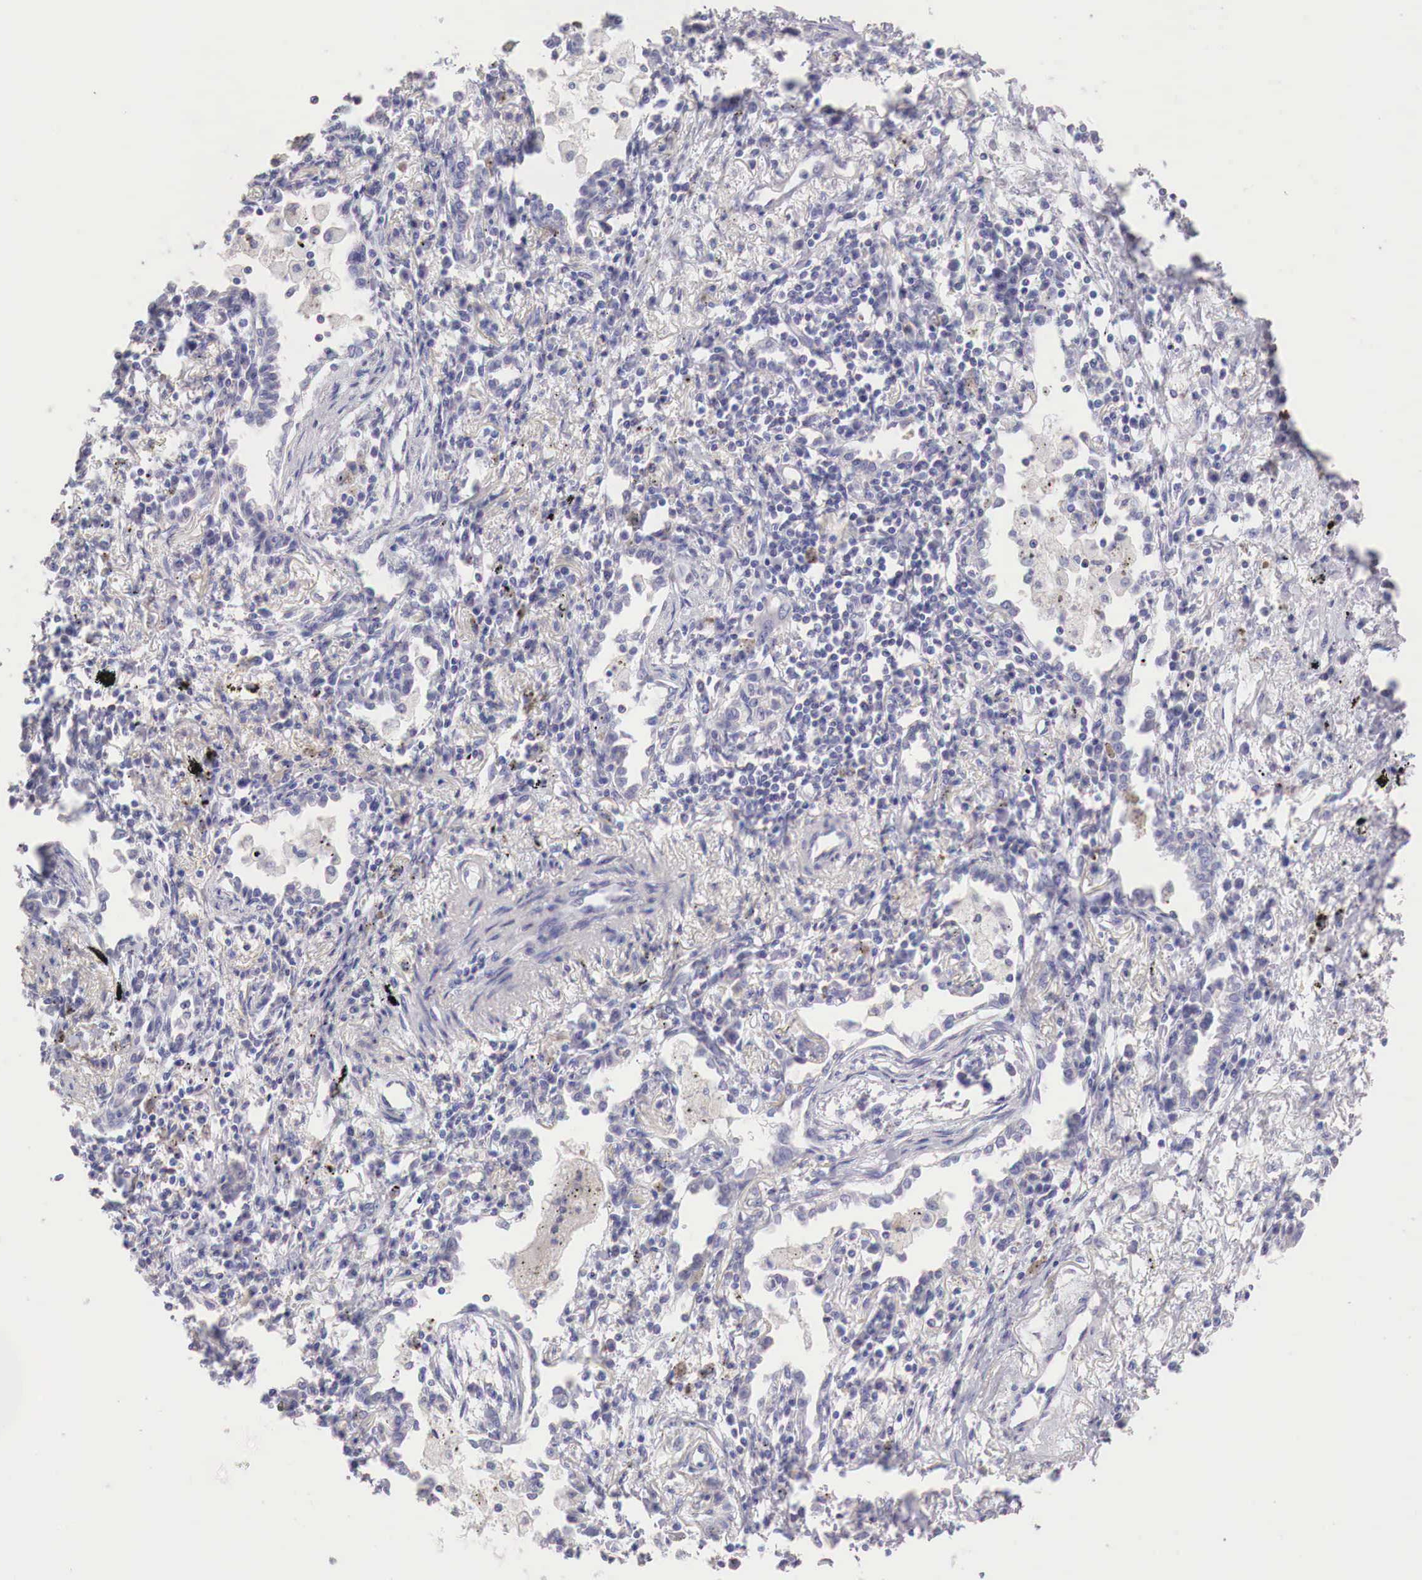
{"staining": {"intensity": "negative", "quantity": "none", "location": "none"}, "tissue": "lung cancer", "cell_type": "Tumor cells", "image_type": "cancer", "snomed": [{"axis": "morphology", "description": "Adenocarcinoma, NOS"}, {"axis": "topography", "description": "Lung"}], "caption": "High power microscopy photomicrograph of an immunohistochemistry (IHC) histopathology image of lung cancer (adenocarcinoma), revealing no significant staining in tumor cells. (DAB immunohistochemistry (IHC) visualized using brightfield microscopy, high magnification).", "gene": "ITIH6", "patient": {"sex": "male", "age": 60}}